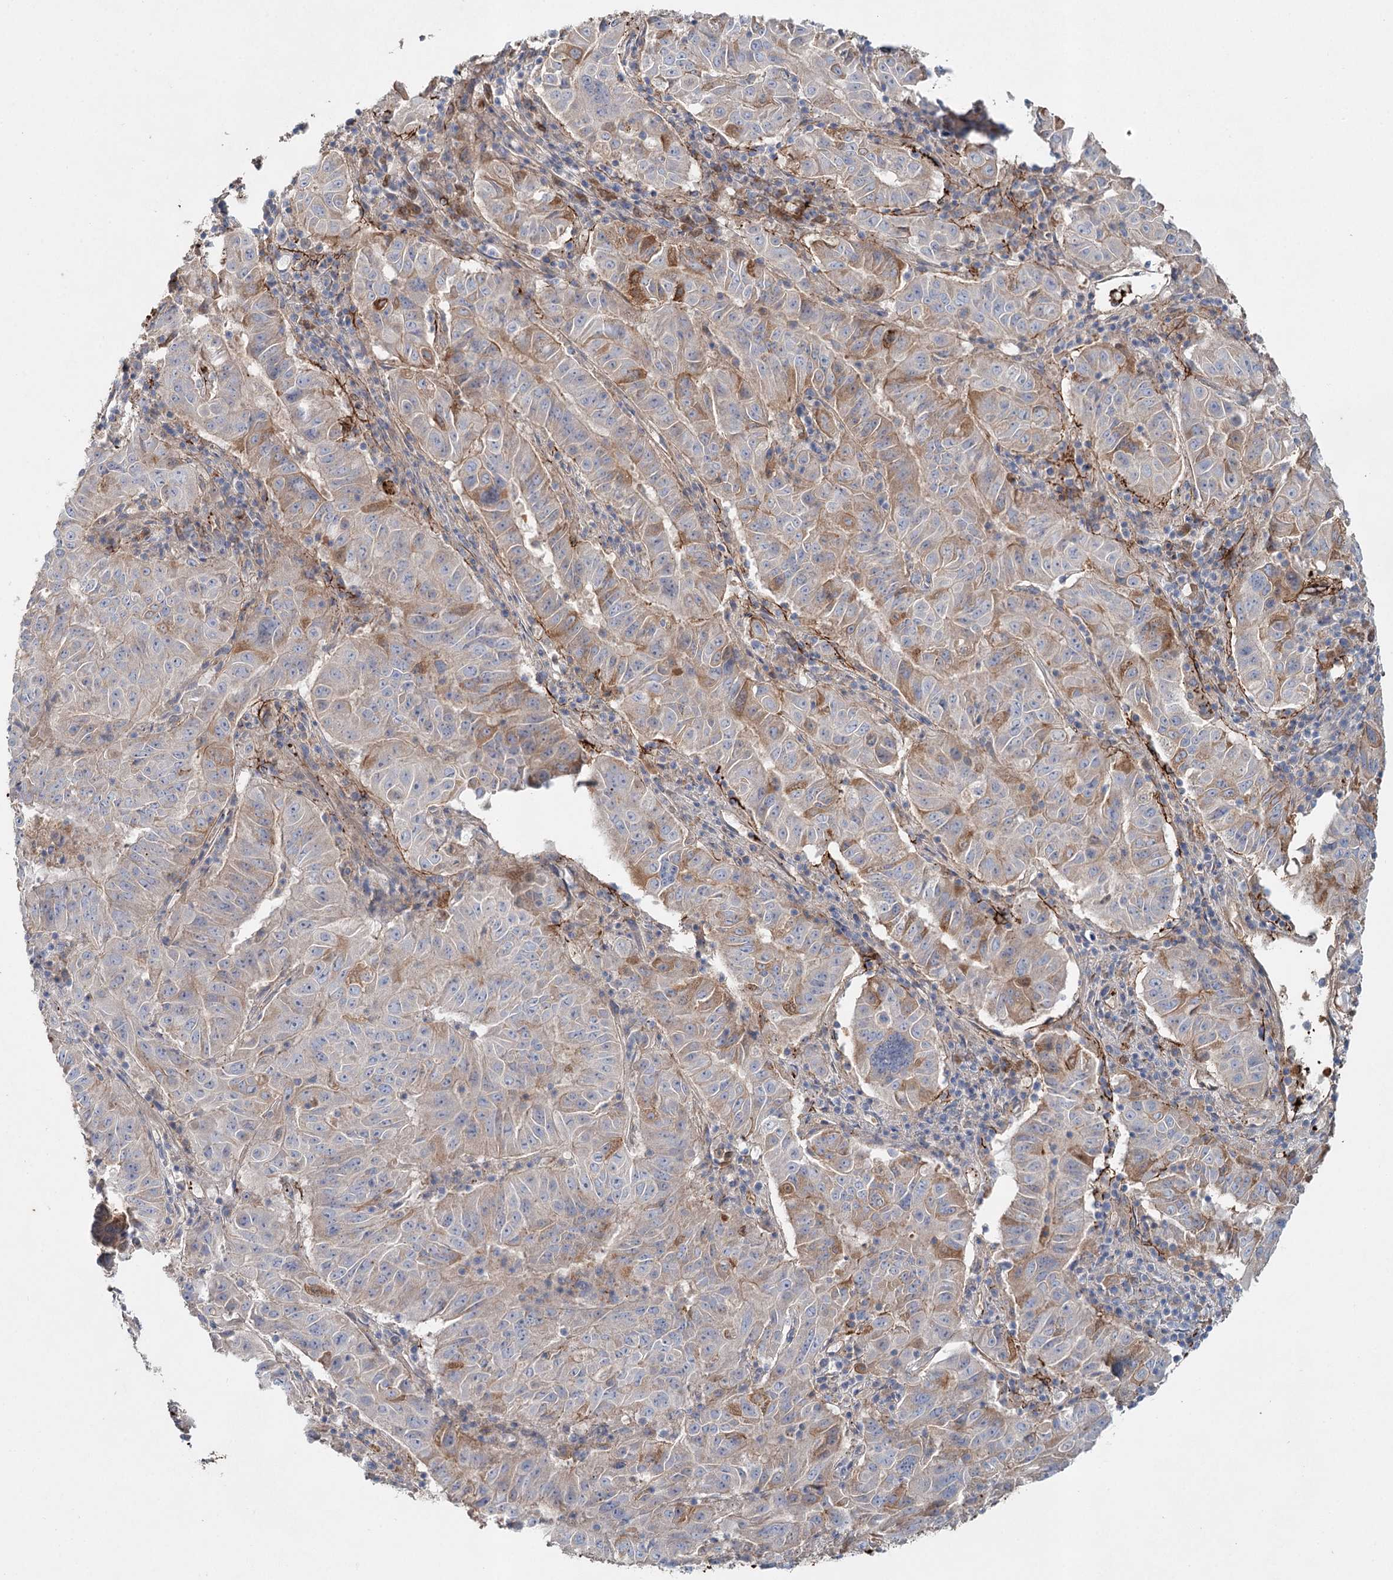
{"staining": {"intensity": "moderate", "quantity": "<25%", "location": "cytoplasmic/membranous"}, "tissue": "pancreatic cancer", "cell_type": "Tumor cells", "image_type": "cancer", "snomed": [{"axis": "morphology", "description": "Adenocarcinoma, NOS"}, {"axis": "topography", "description": "Pancreas"}], "caption": "Human adenocarcinoma (pancreatic) stained with a protein marker demonstrates moderate staining in tumor cells.", "gene": "ALKBH8", "patient": {"sex": "male", "age": 63}}